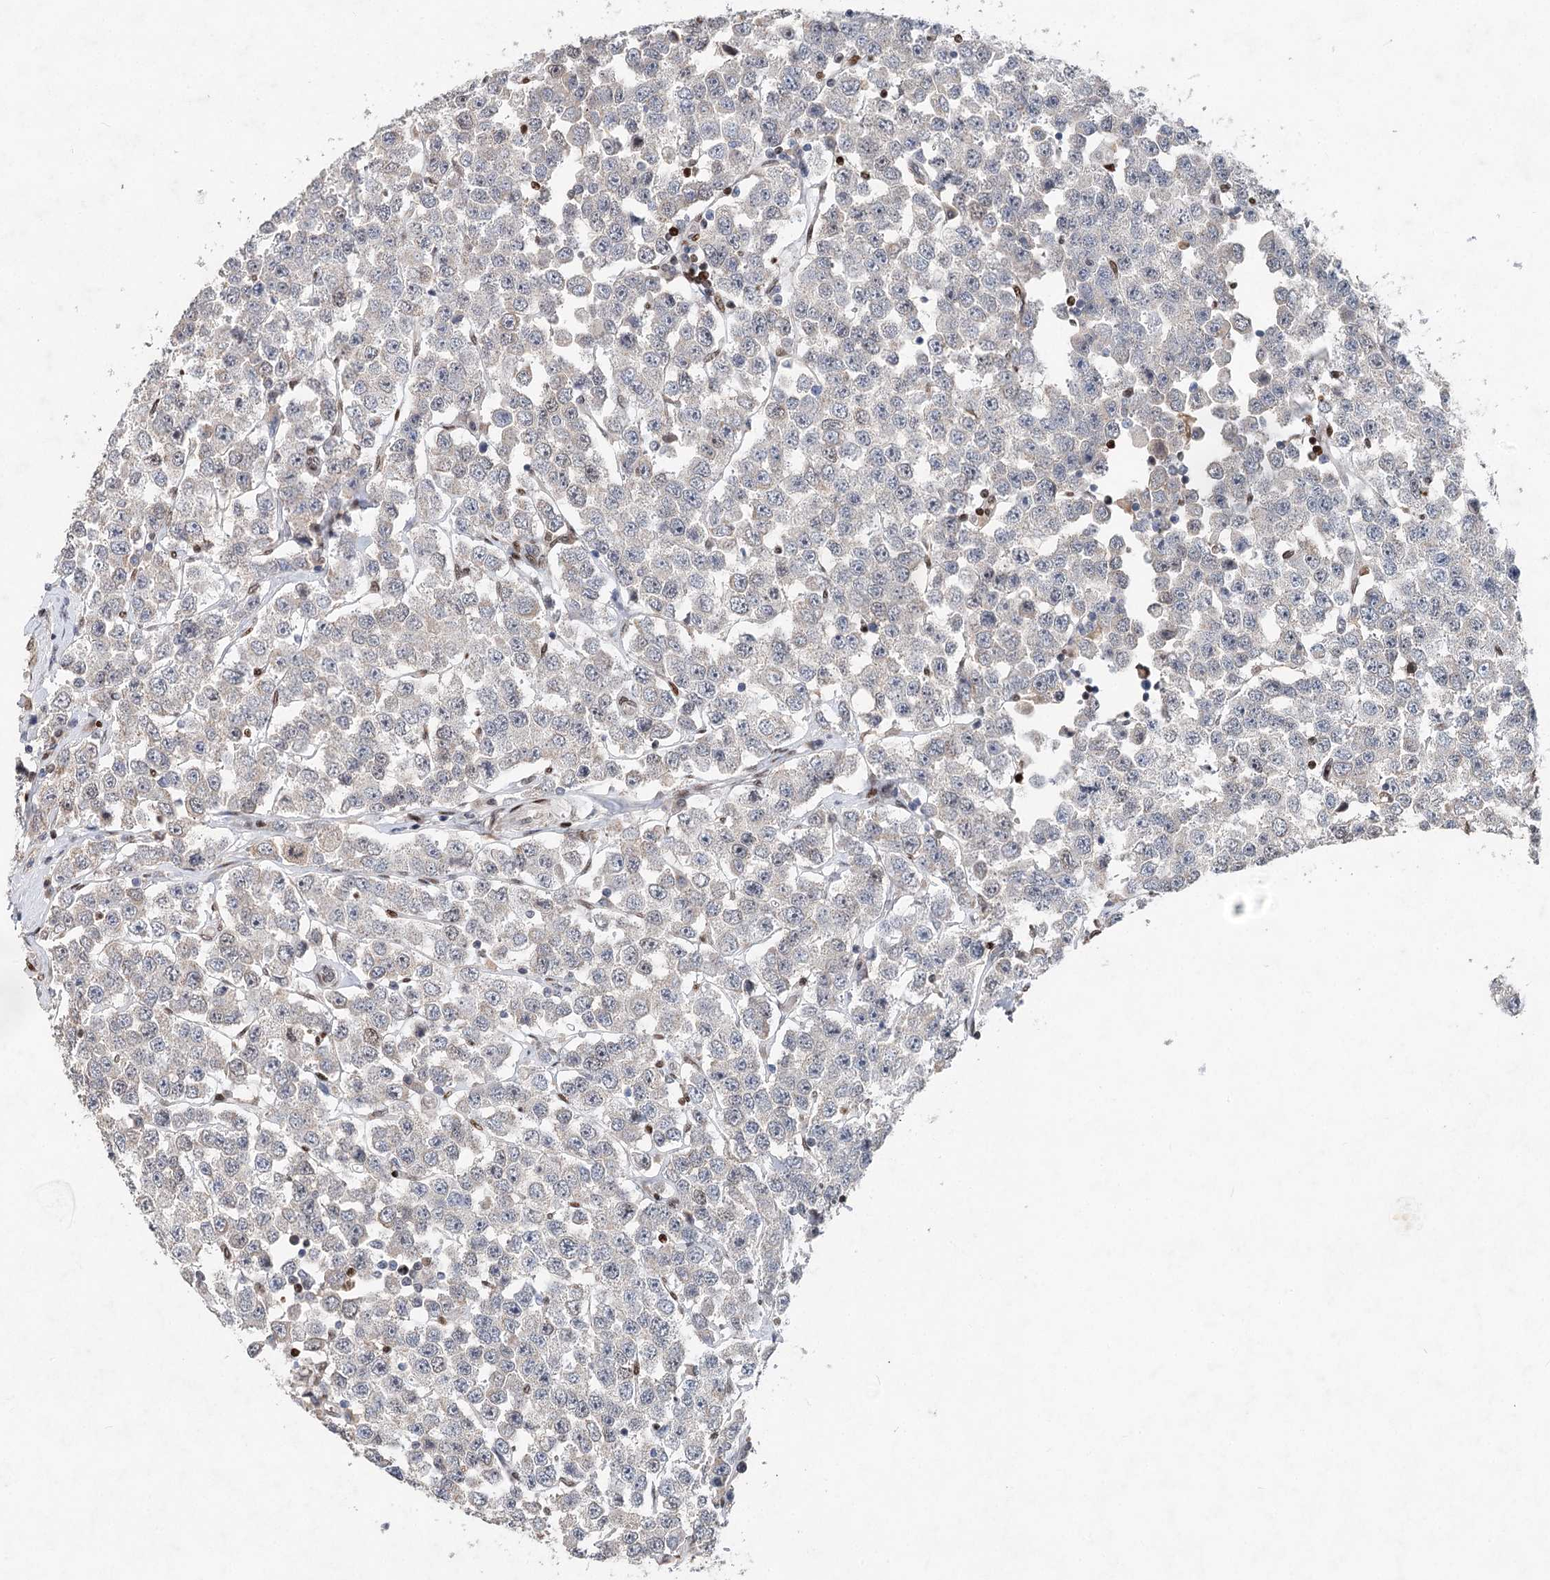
{"staining": {"intensity": "weak", "quantity": "<25%", "location": "nuclear"}, "tissue": "testis cancer", "cell_type": "Tumor cells", "image_type": "cancer", "snomed": [{"axis": "morphology", "description": "Seminoma, NOS"}, {"axis": "topography", "description": "Testis"}], "caption": "Immunohistochemistry (IHC) of seminoma (testis) shows no expression in tumor cells.", "gene": "FRMD4A", "patient": {"sex": "male", "age": 28}}